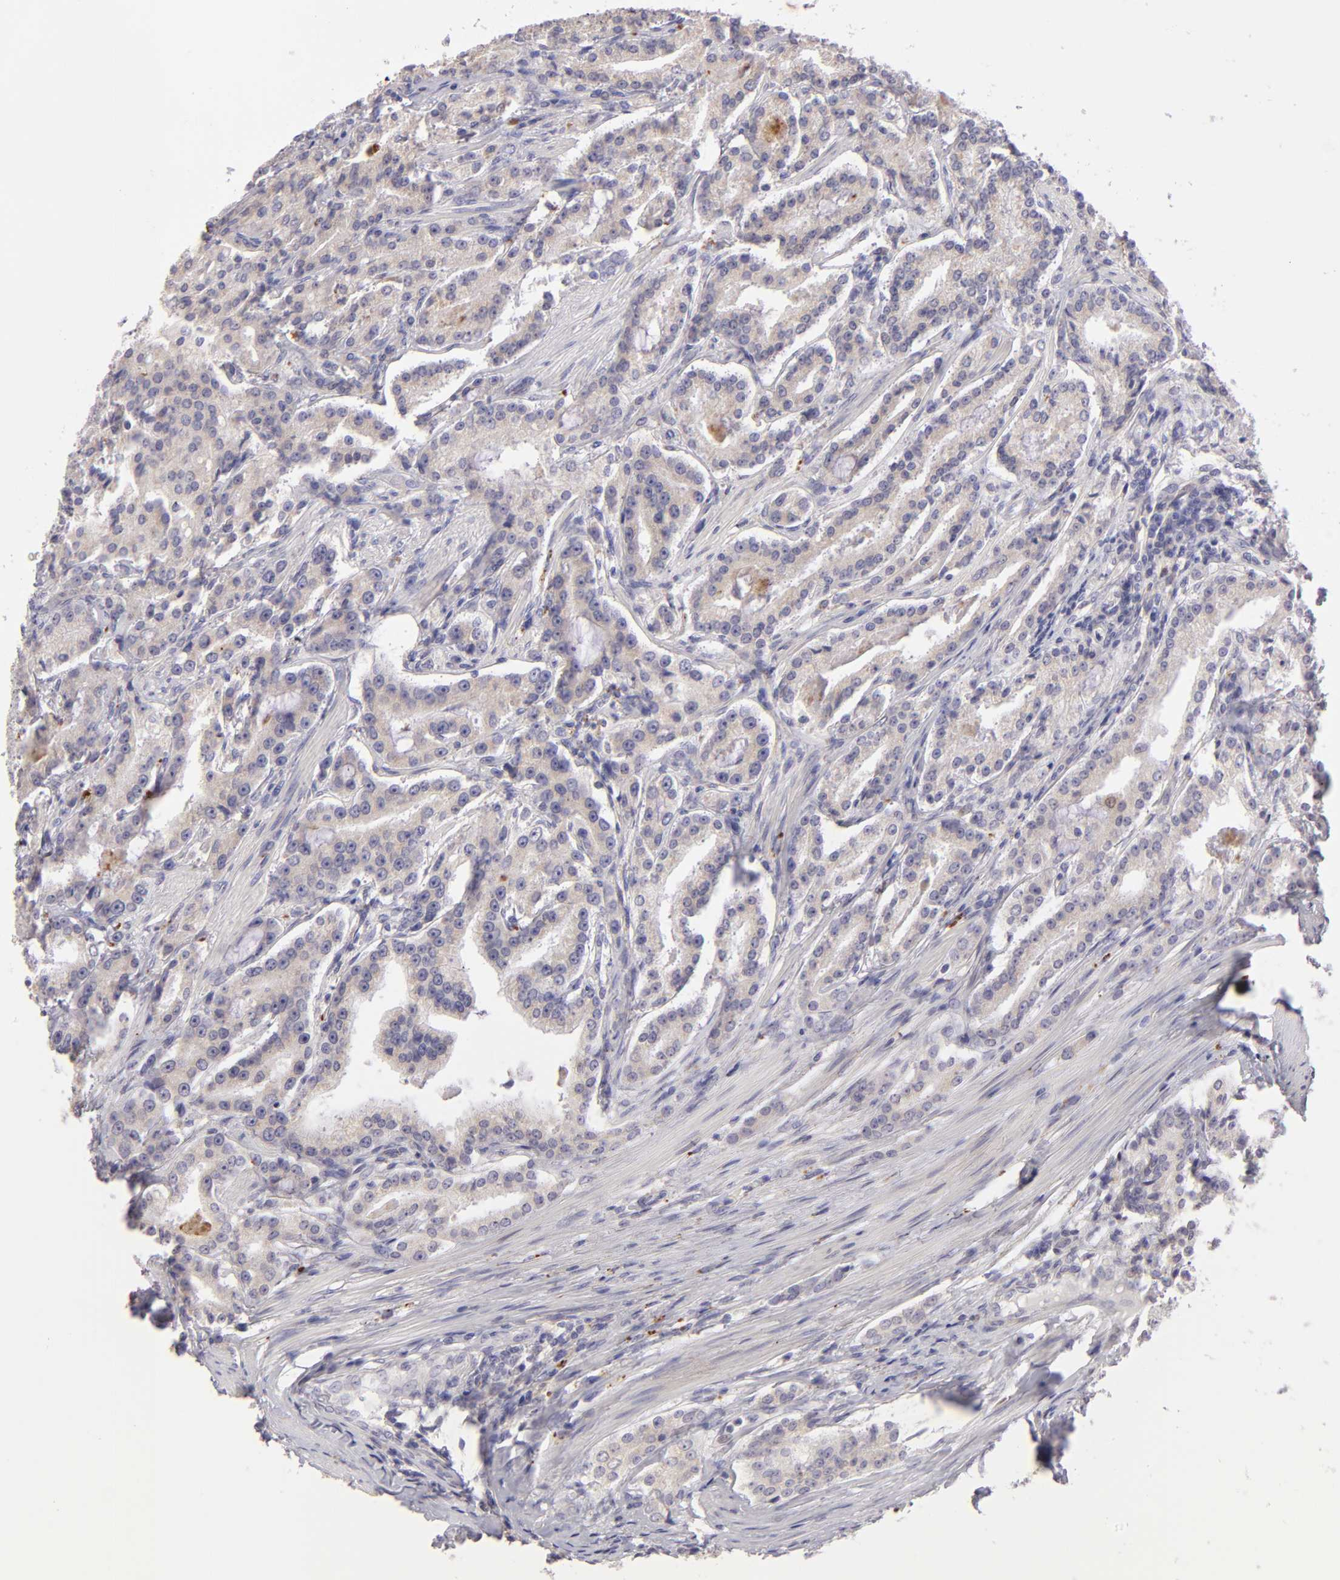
{"staining": {"intensity": "weak", "quantity": ">75%", "location": "cytoplasmic/membranous"}, "tissue": "prostate cancer", "cell_type": "Tumor cells", "image_type": "cancer", "snomed": [{"axis": "morphology", "description": "Adenocarcinoma, Medium grade"}, {"axis": "topography", "description": "Prostate"}], "caption": "Prostate cancer tissue displays weak cytoplasmic/membranous expression in about >75% of tumor cells The protein of interest is shown in brown color, while the nuclei are stained blue.", "gene": "TRAF3", "patient": {"sex": "male", "age": 72}}